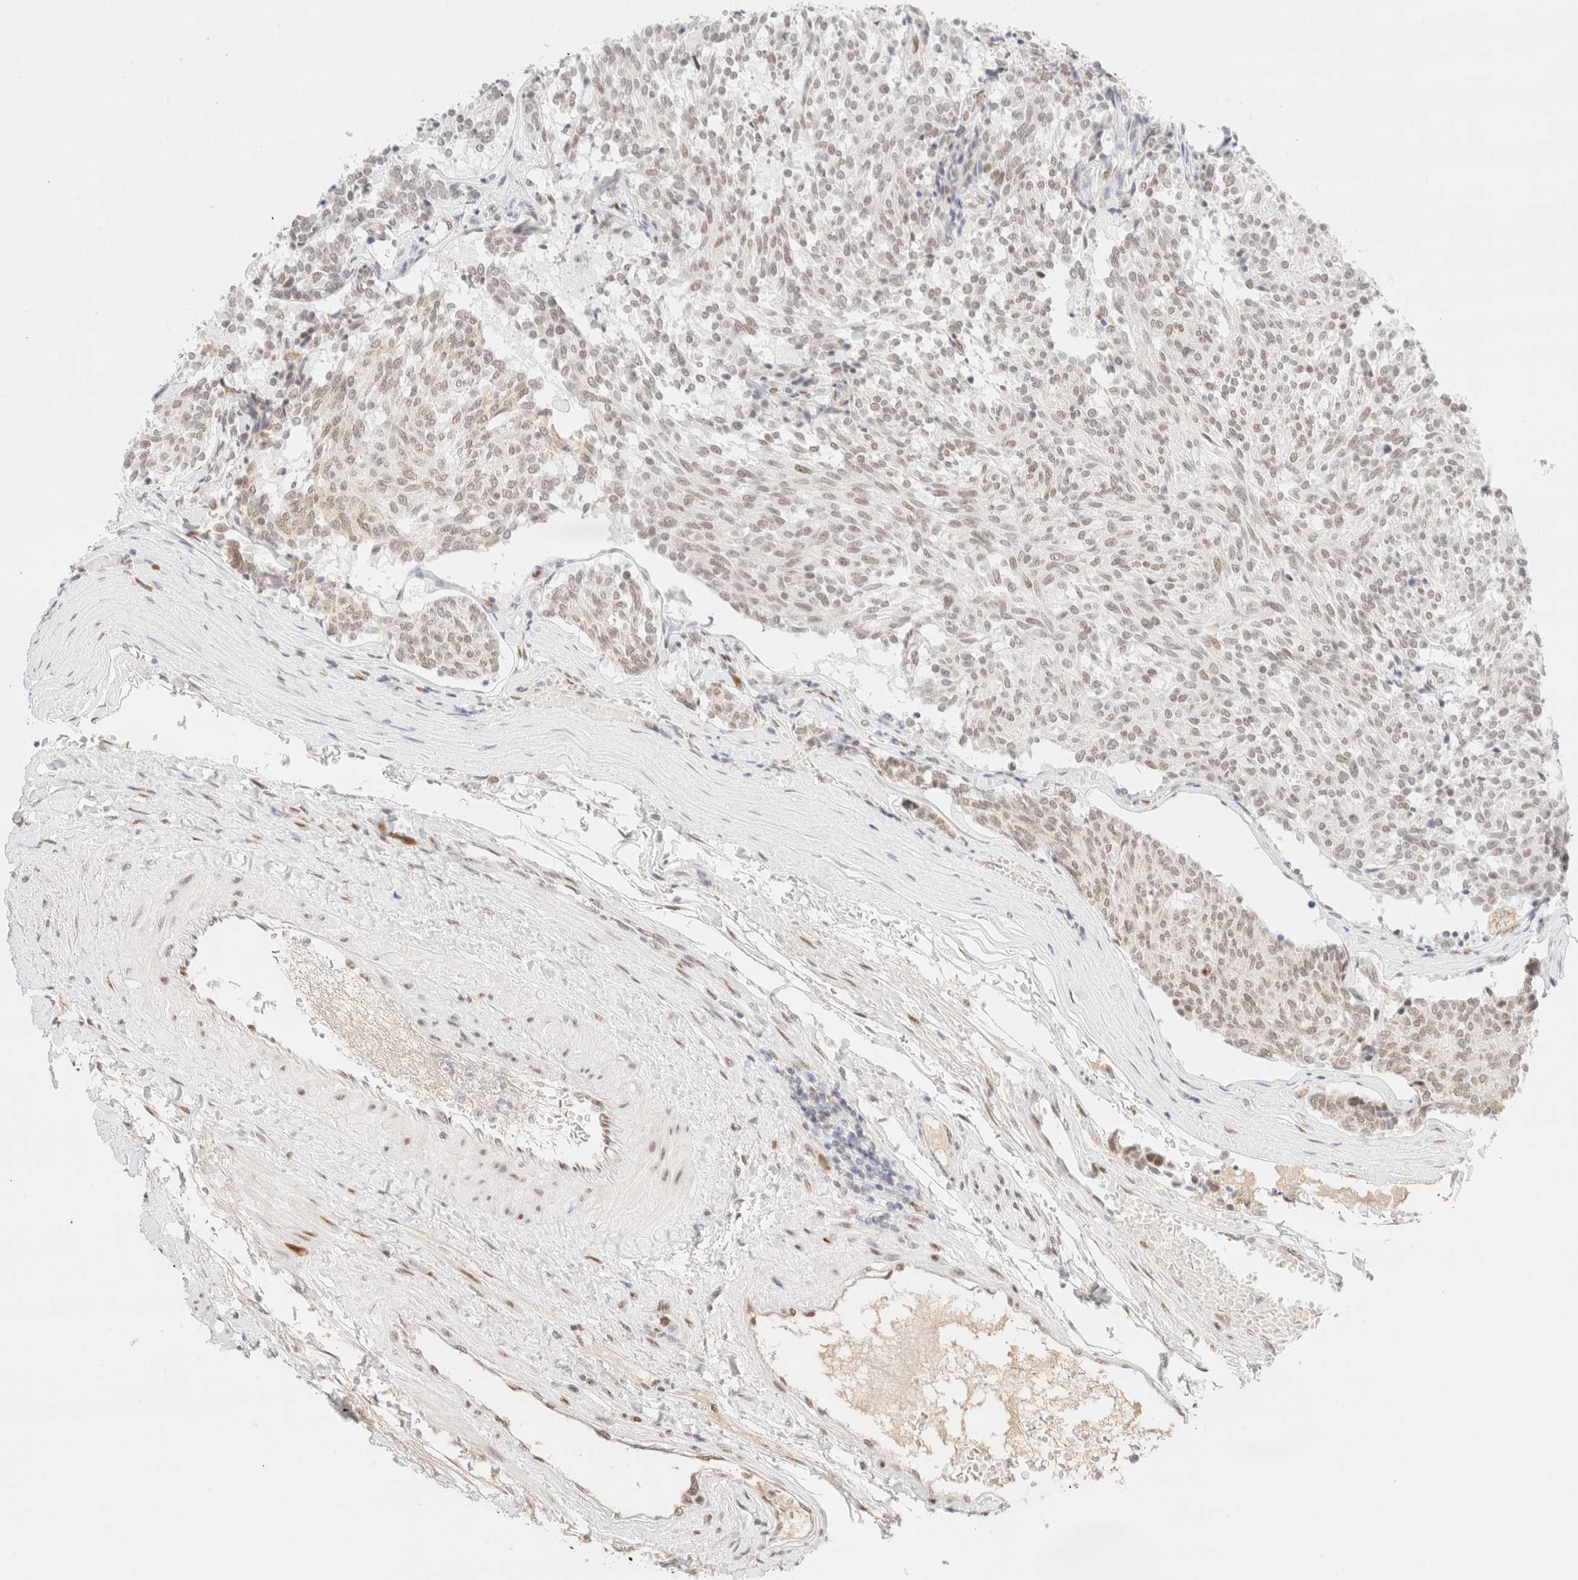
{"staining": {"intensity": "weak", "quantity": ">75%", "location": "nuclear"}, "tissue": "carcinoid", "cell_type": "Tumor cells", "image_type": "cancer", "snomed": [{"axis": "morphology", "description": "Carcinoid, malignant, NOS"}, {"axis": "topography", "description": "Pancreas"}], "caption": "Weak nuclear protein positivity is present in about >75% of tumor cells in carcinoid.", "gene": "CIC", "patient": {"sex": "female", "age": 54}}